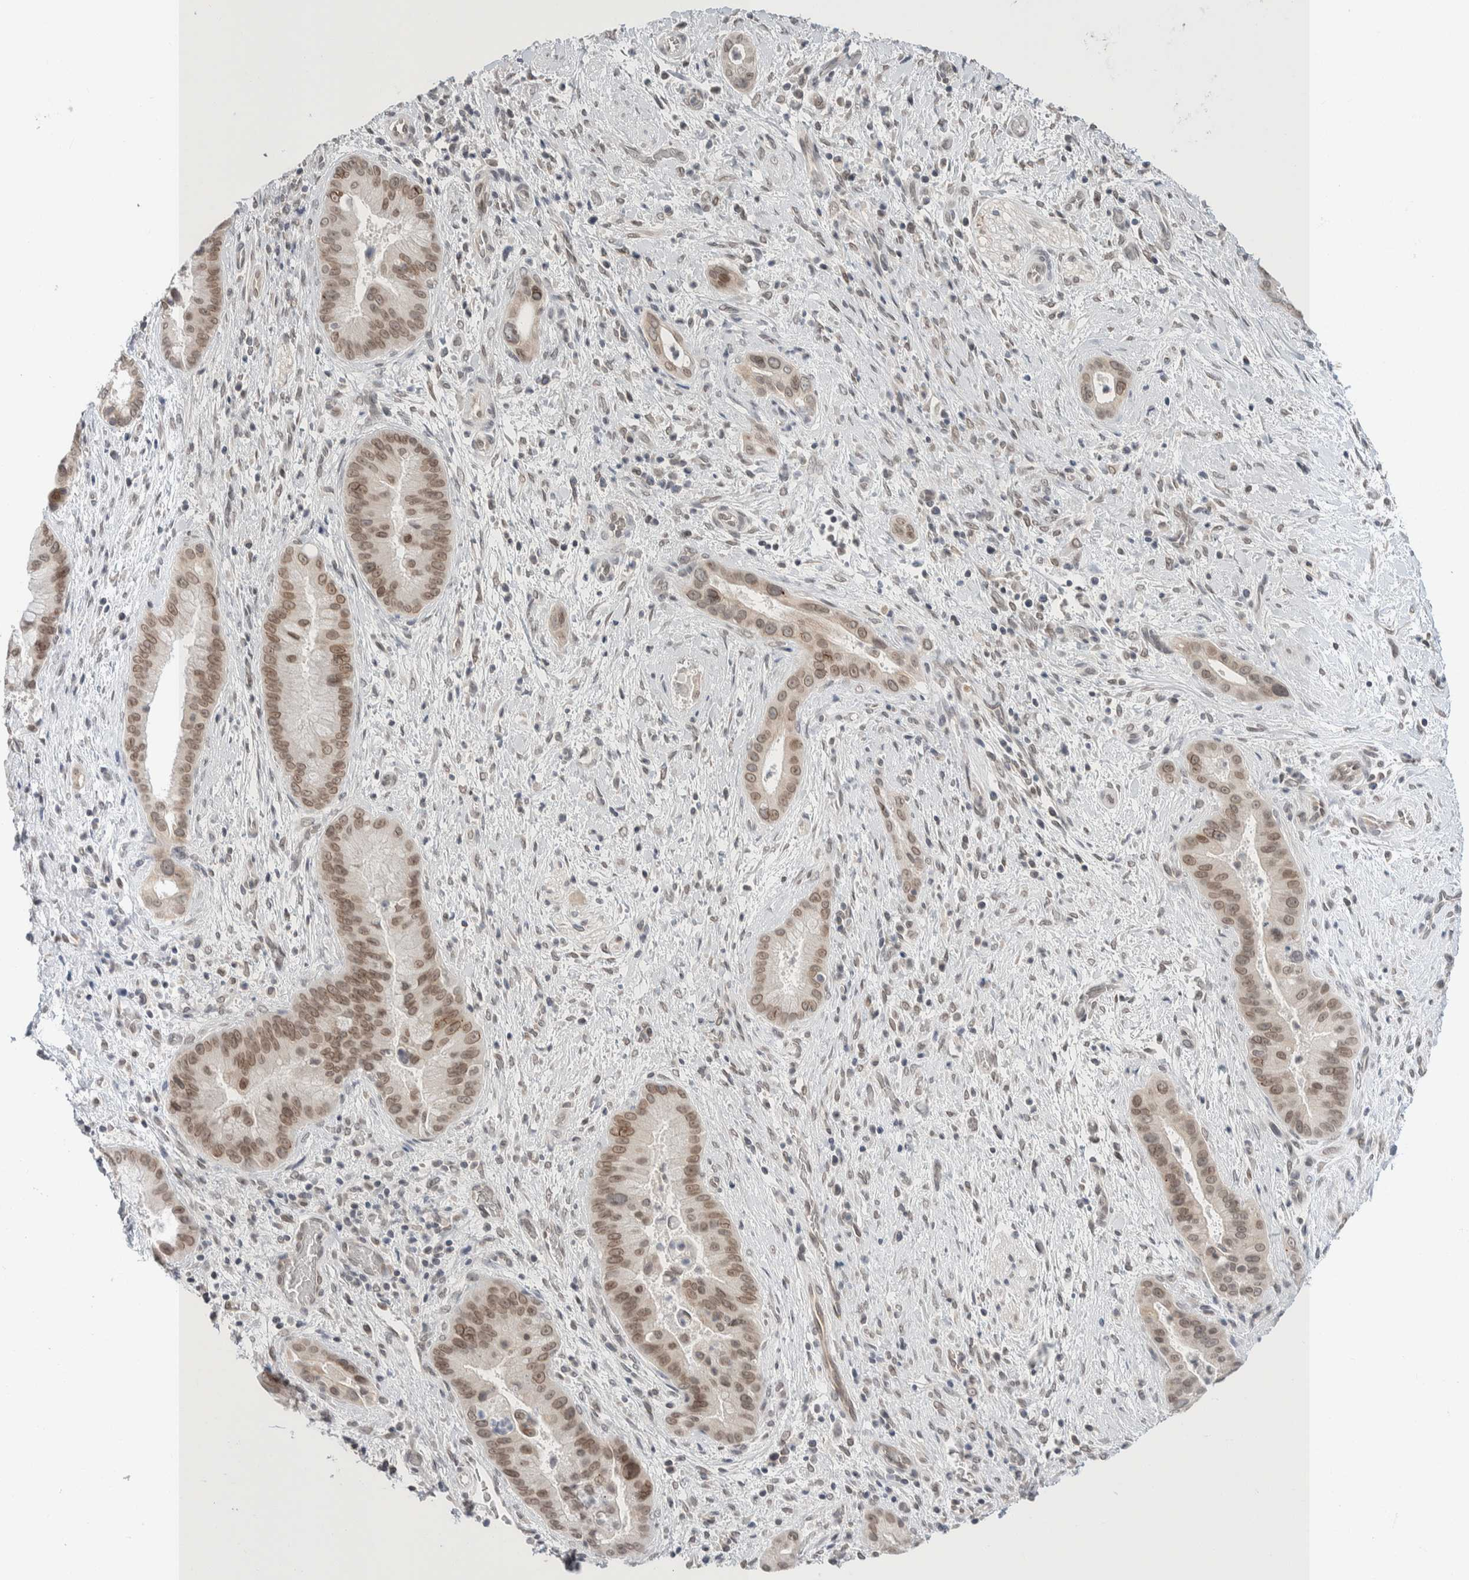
{"staining": {"intensity": "moderate", "quantity": ">75%", "location": "cytoplasmic/membranous,nuclear"}, "tissue": "liver cancer", "cell_type": "Tumor cells", "image_type": "cancer", "snomed": [{"axis": "morphology", "description": "Cholangiocarcinoma"}, {"axis": "topography", "description": "Liver"}], "caption": "Cholangiocarcinoma (liver) stained with DAB (3,3'-diaminobenzidine) immunohistochemistry displays medium levels of moderate cytoplasmic/membranous and nuclear staining in approximately >75% of tumor cells.", "gene": "CRAT", "patient": {"sex": "female", "age": 54}}